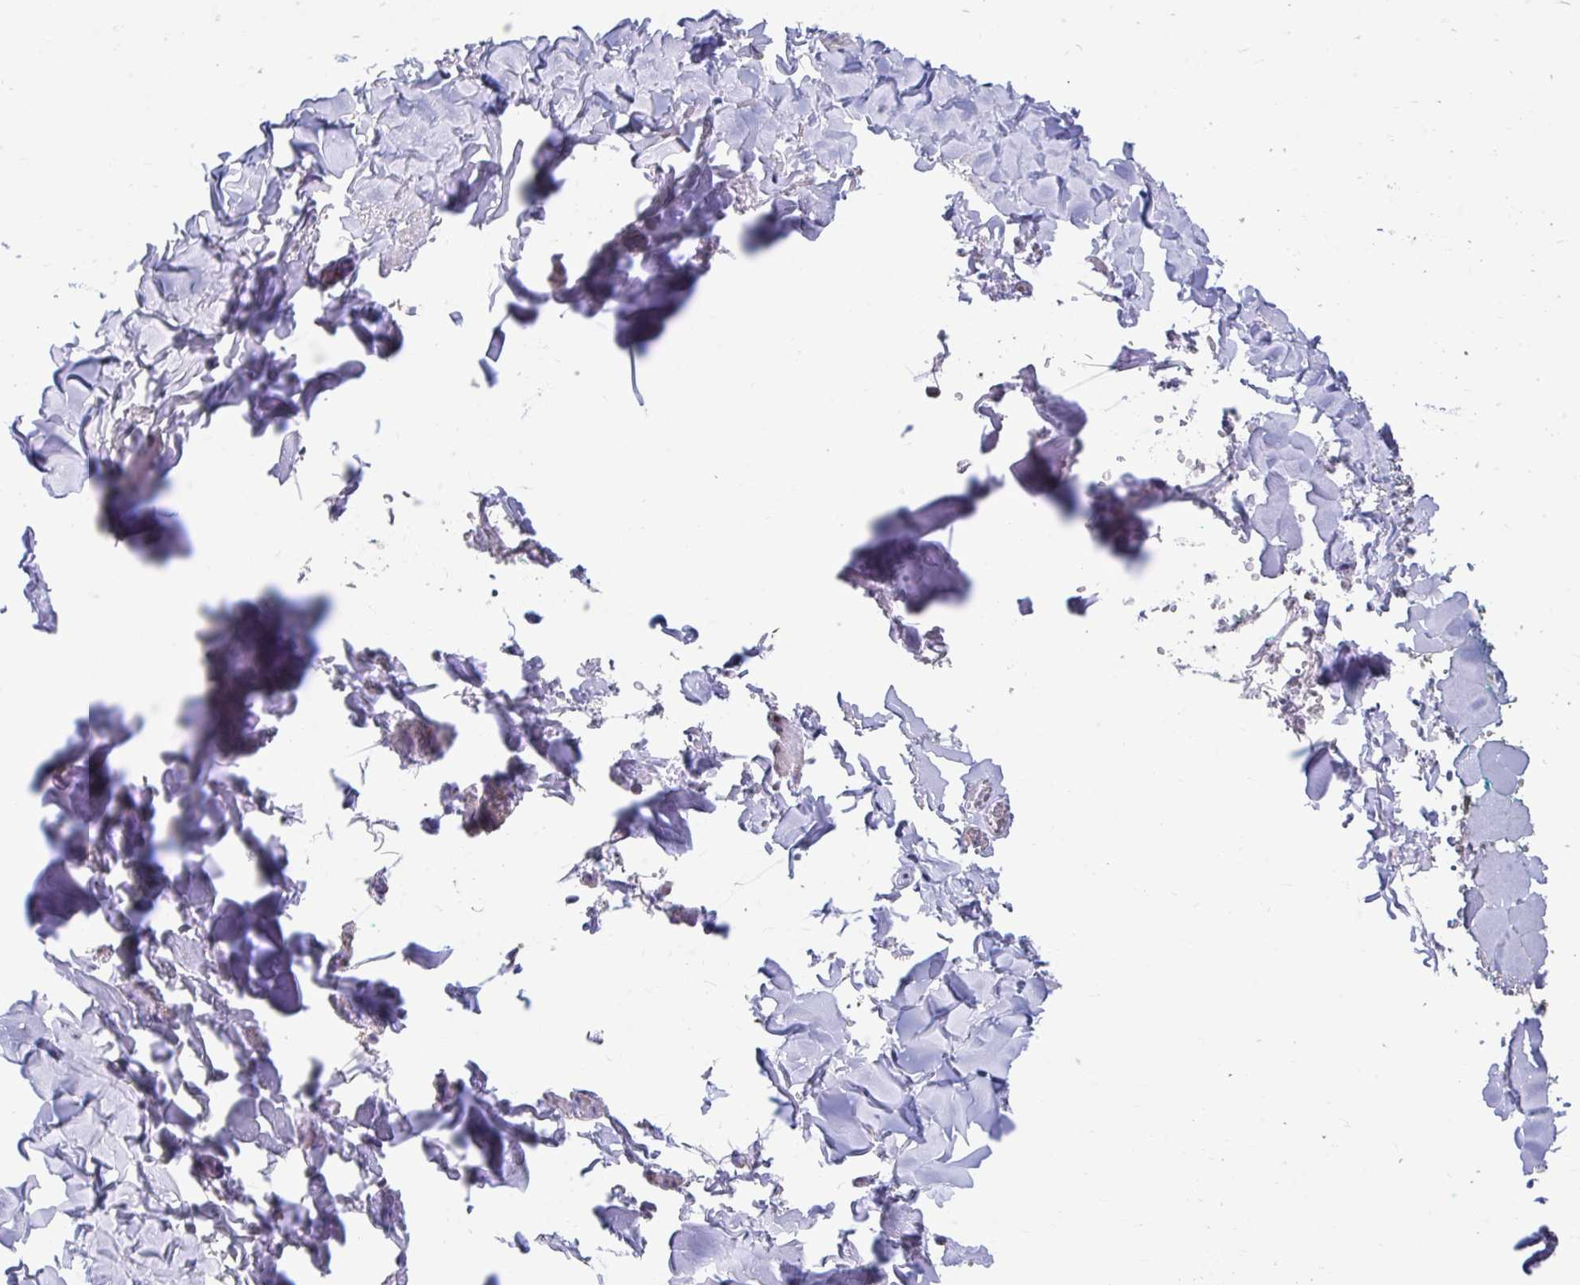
{"staining": {"intensity": "negative", "quantity": "none", "location": "none"}, "tissue": "adipose tissue", "cell_type": "Adipocytes", "image_type": "normal", "snomed": [{"axis": "morphology", "description": "Normal tissue, NOS"}, {"axis": "topography", "description": "Vulva"}, {"axis": "topography", "description": "Peripheral nerve tissue"}], "caption": "High magnification brightfield microscopy of benign adipose tissue stained with DAB (3,3'-diaminobenzidine) (brown) and counterstained with hematoxylin (blue): adipocytes show no significant staining. (Immunohistochemistry, brightfield microscopy, high magnification).", "gene": "LINGO4", "patient": {"sex": "female", "age": 66}}